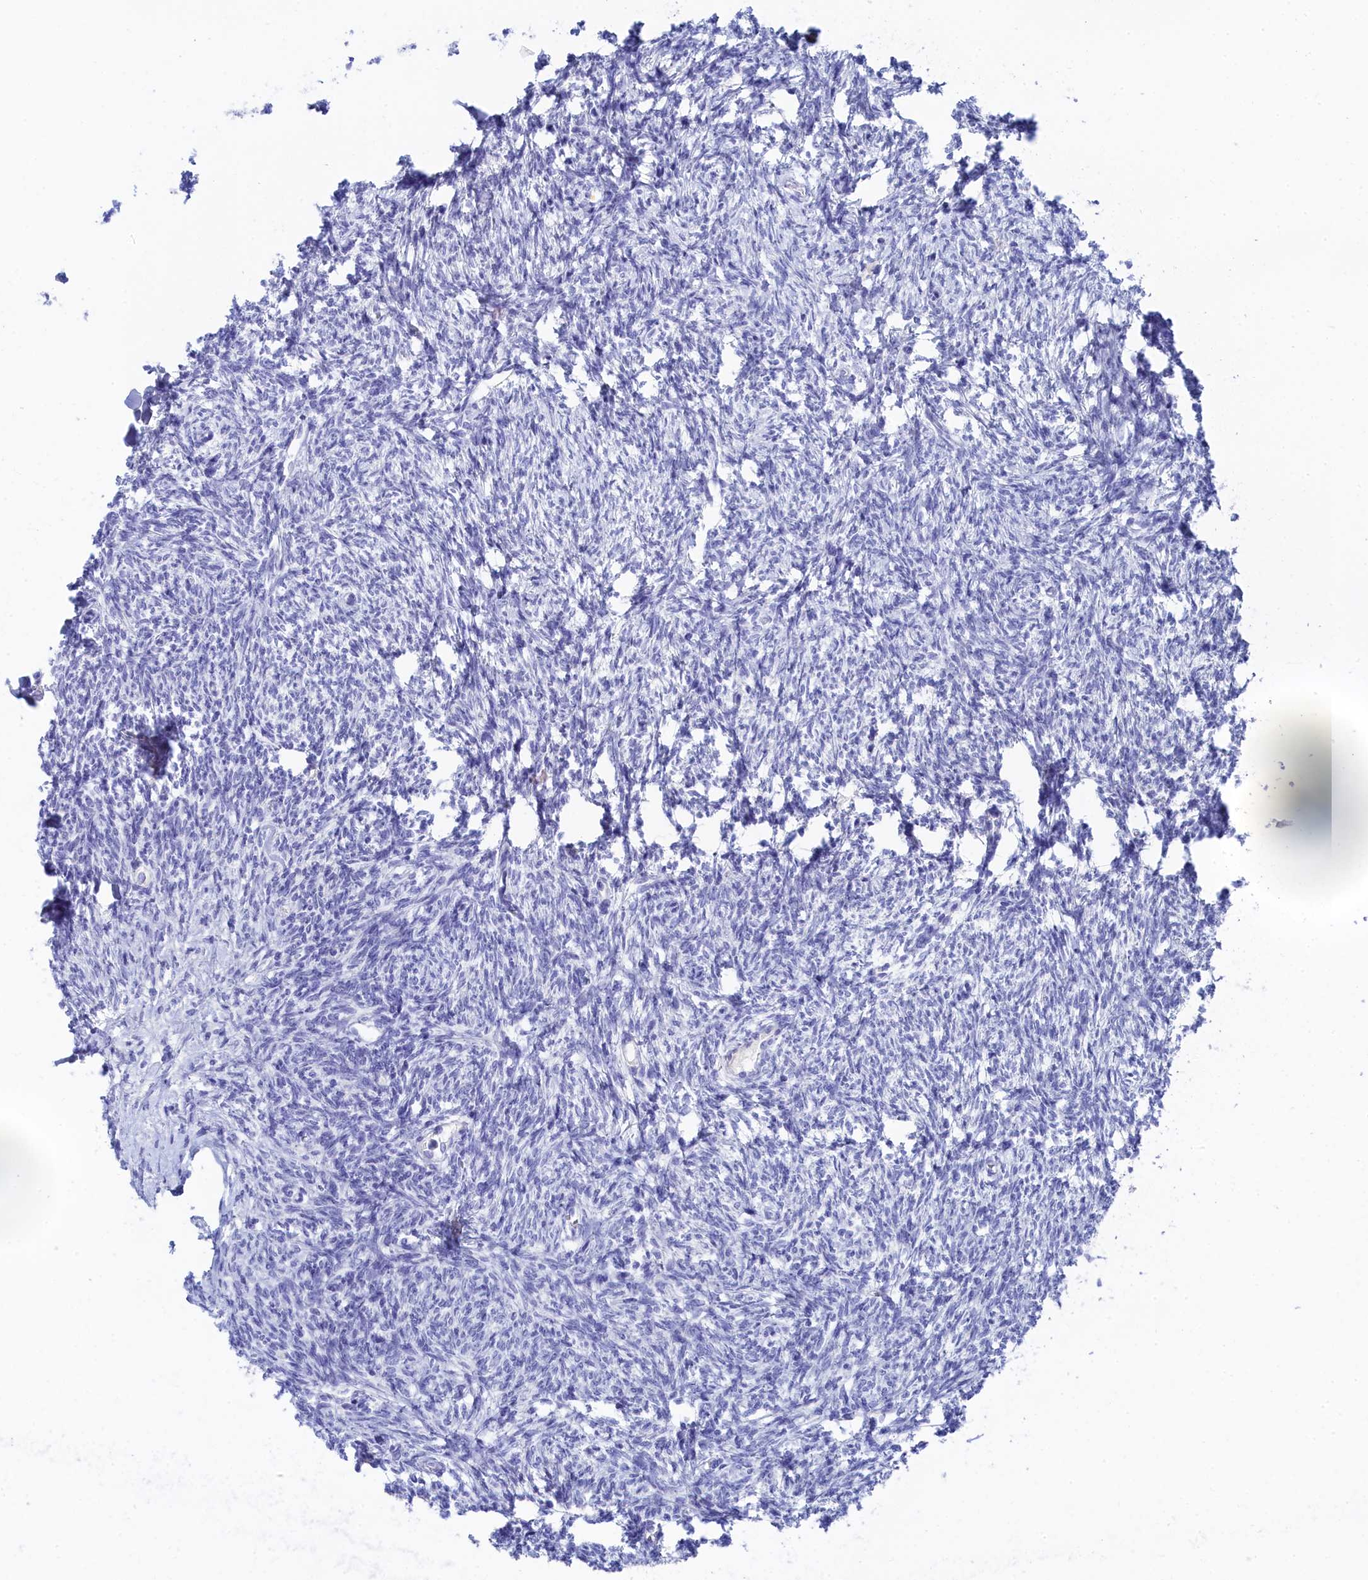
{"staining": {"intensity": "strong", "quantity": ">75%", "location": "cytoplasmic/membranous"}, "tissue": "ovary", "cell_type": "Follicle cells", "image_type": "normal", "snomed": [{"axis": "morphology", "description": "Normal tissue, NOS"}, {"axis": "morphology", "description": "Cyst, NOS"}, {"axis": "topography", "description": "Ovary"}], "caption": "Strong cytoplasmic/membranous staining is seen in about >75% of follicle cells in benign ovary.", "gene": "TRIM10", "patient": {"sex": "female", "age": 33}}